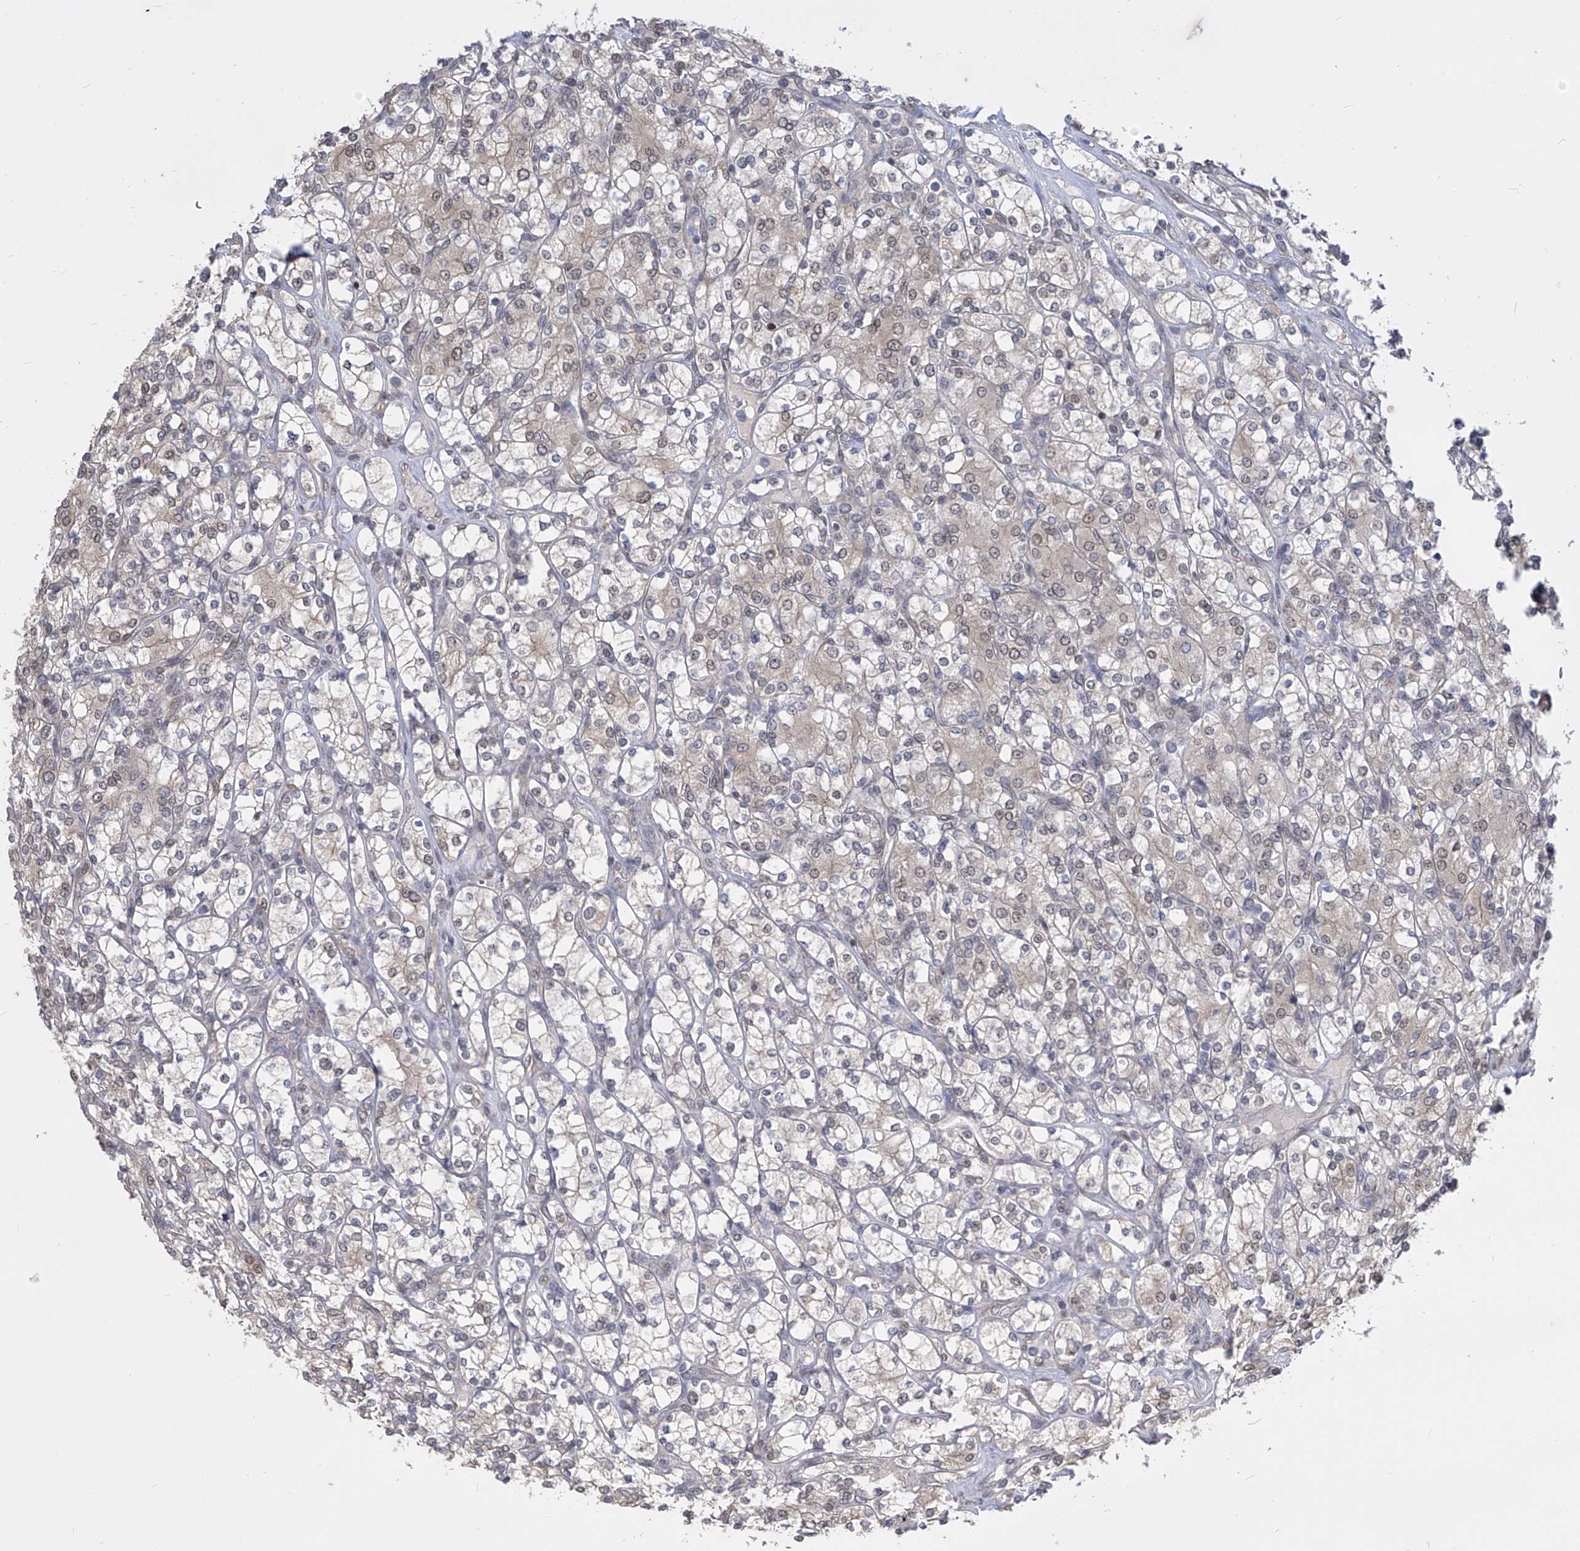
{"staining": {"intensity": "weak", "quantity": "<25%", "location": "cytoplasmic/membranous,nuclear"}, "tissue": "renal cancer", "cell_type": "Tumor cells", "image_type": "cancer", "snomed": [{"axis": "morphology", "description": "Adenocarcinoma, NOS"}, {"axis": "topography", "description": "Kidney"}], "caption": "The micrograph exhibits no significant staining in tumor cells of renal cancer. (Immunohistochemistry, brightfield microscopy, high magnification).", "gene": "CETN2", "patient": {"sex": "male", "age": 77}}